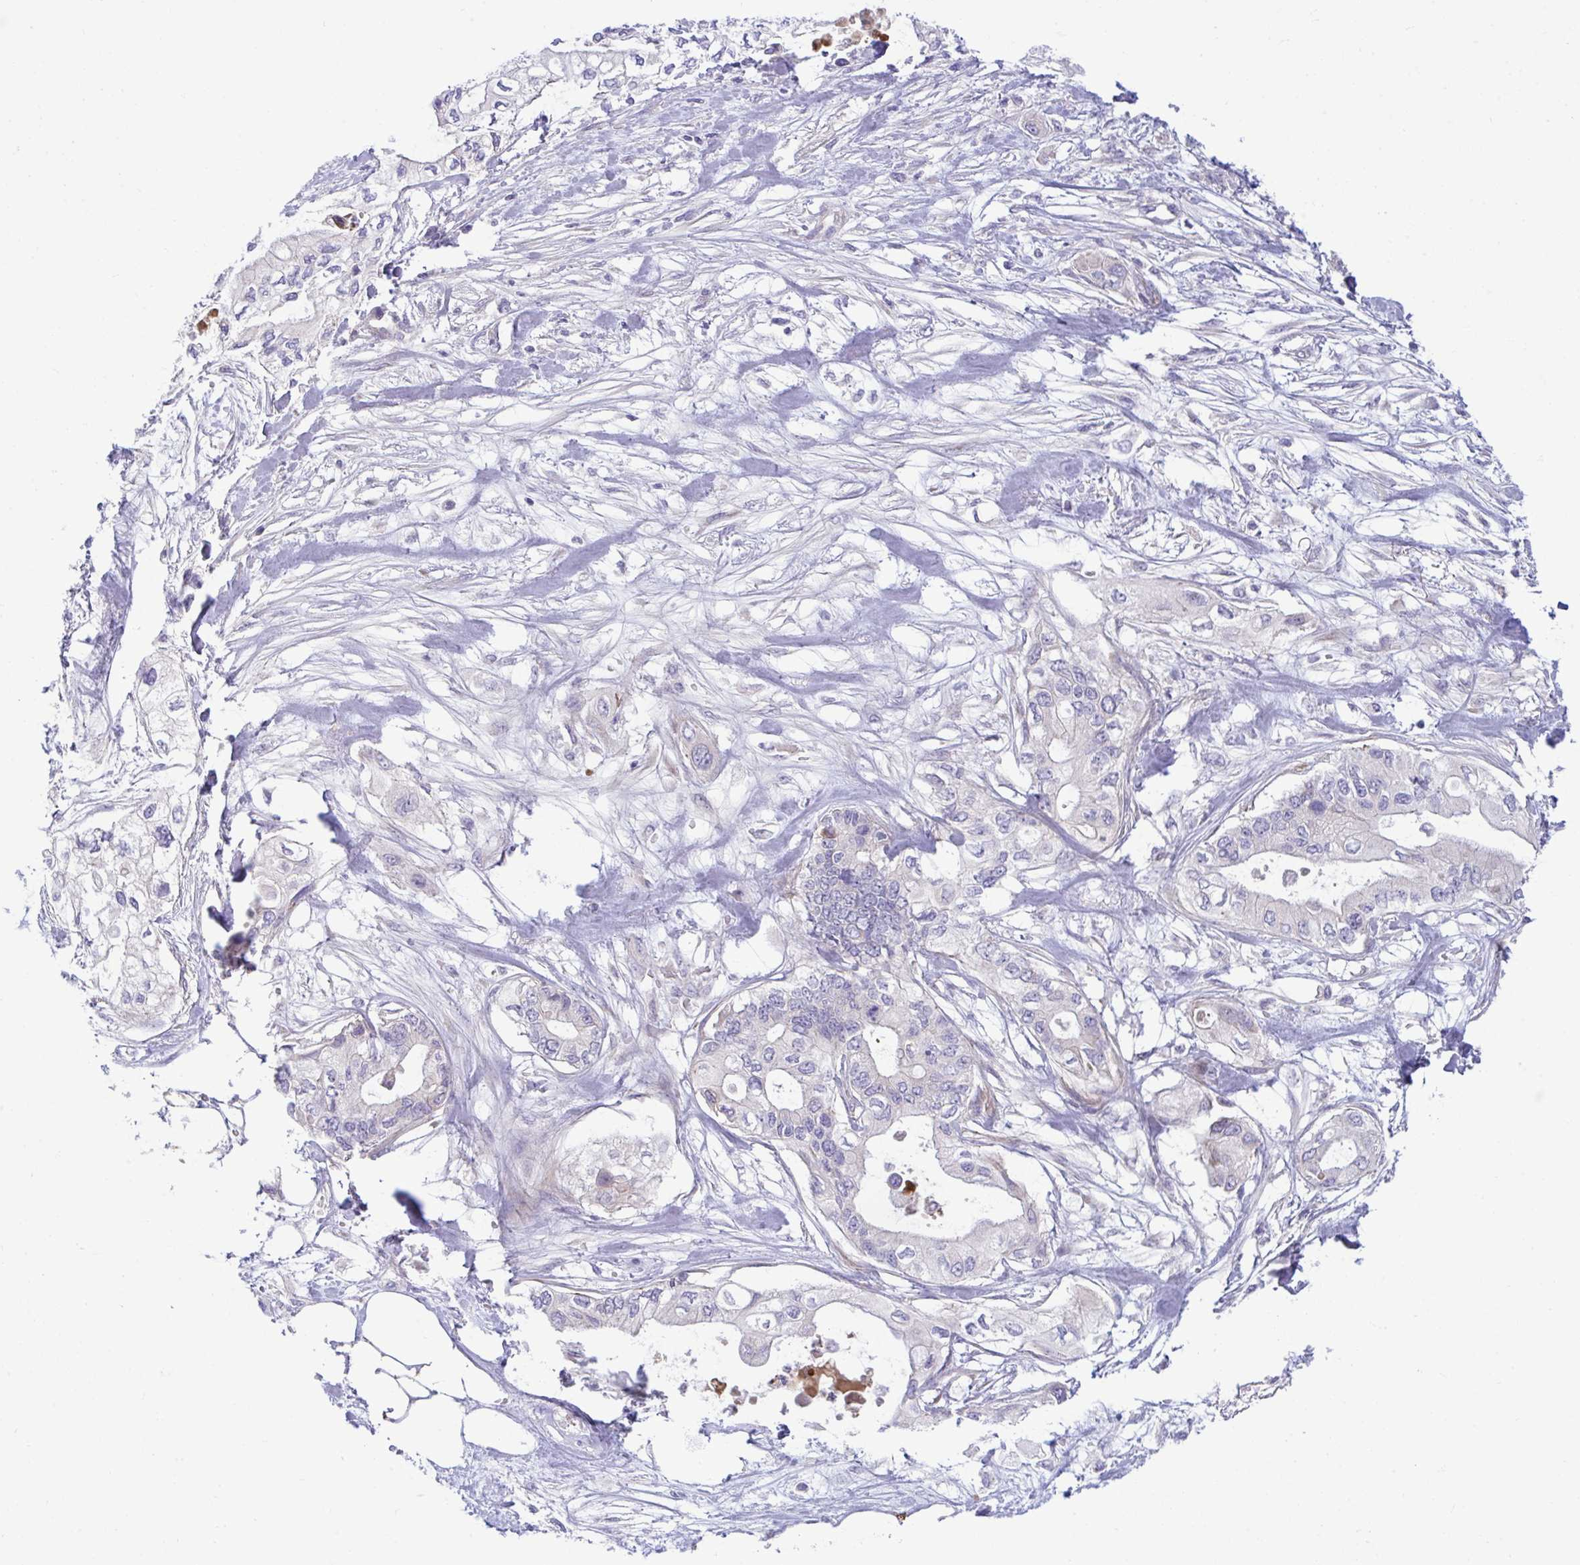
{"staining": {"intensity": "negative", "quantity": "none", "location": "none"}, "tissue": "pancreatic cancer", "cell_type": "Tumor cells", "image_type": "cancer", "snomed": [{"axis": "morphology", "description": "Adenocarcinoma, NOS"}, {"axis": "topography", "description": "Pancreas"}], "caption": "This image is of adenocarcinoma (pancreatic) stained with immunohistochemistry to label a protein in brown with the nuclei are counter-stained blue. There is no staining in tumor cells. (Stains: DAB IHC with hematoxylin counter stain, Microscopy: brightfield microscopy at high magnification).", "gene": "PIGZ", "patient": {"sex": "female", "age": 63}}